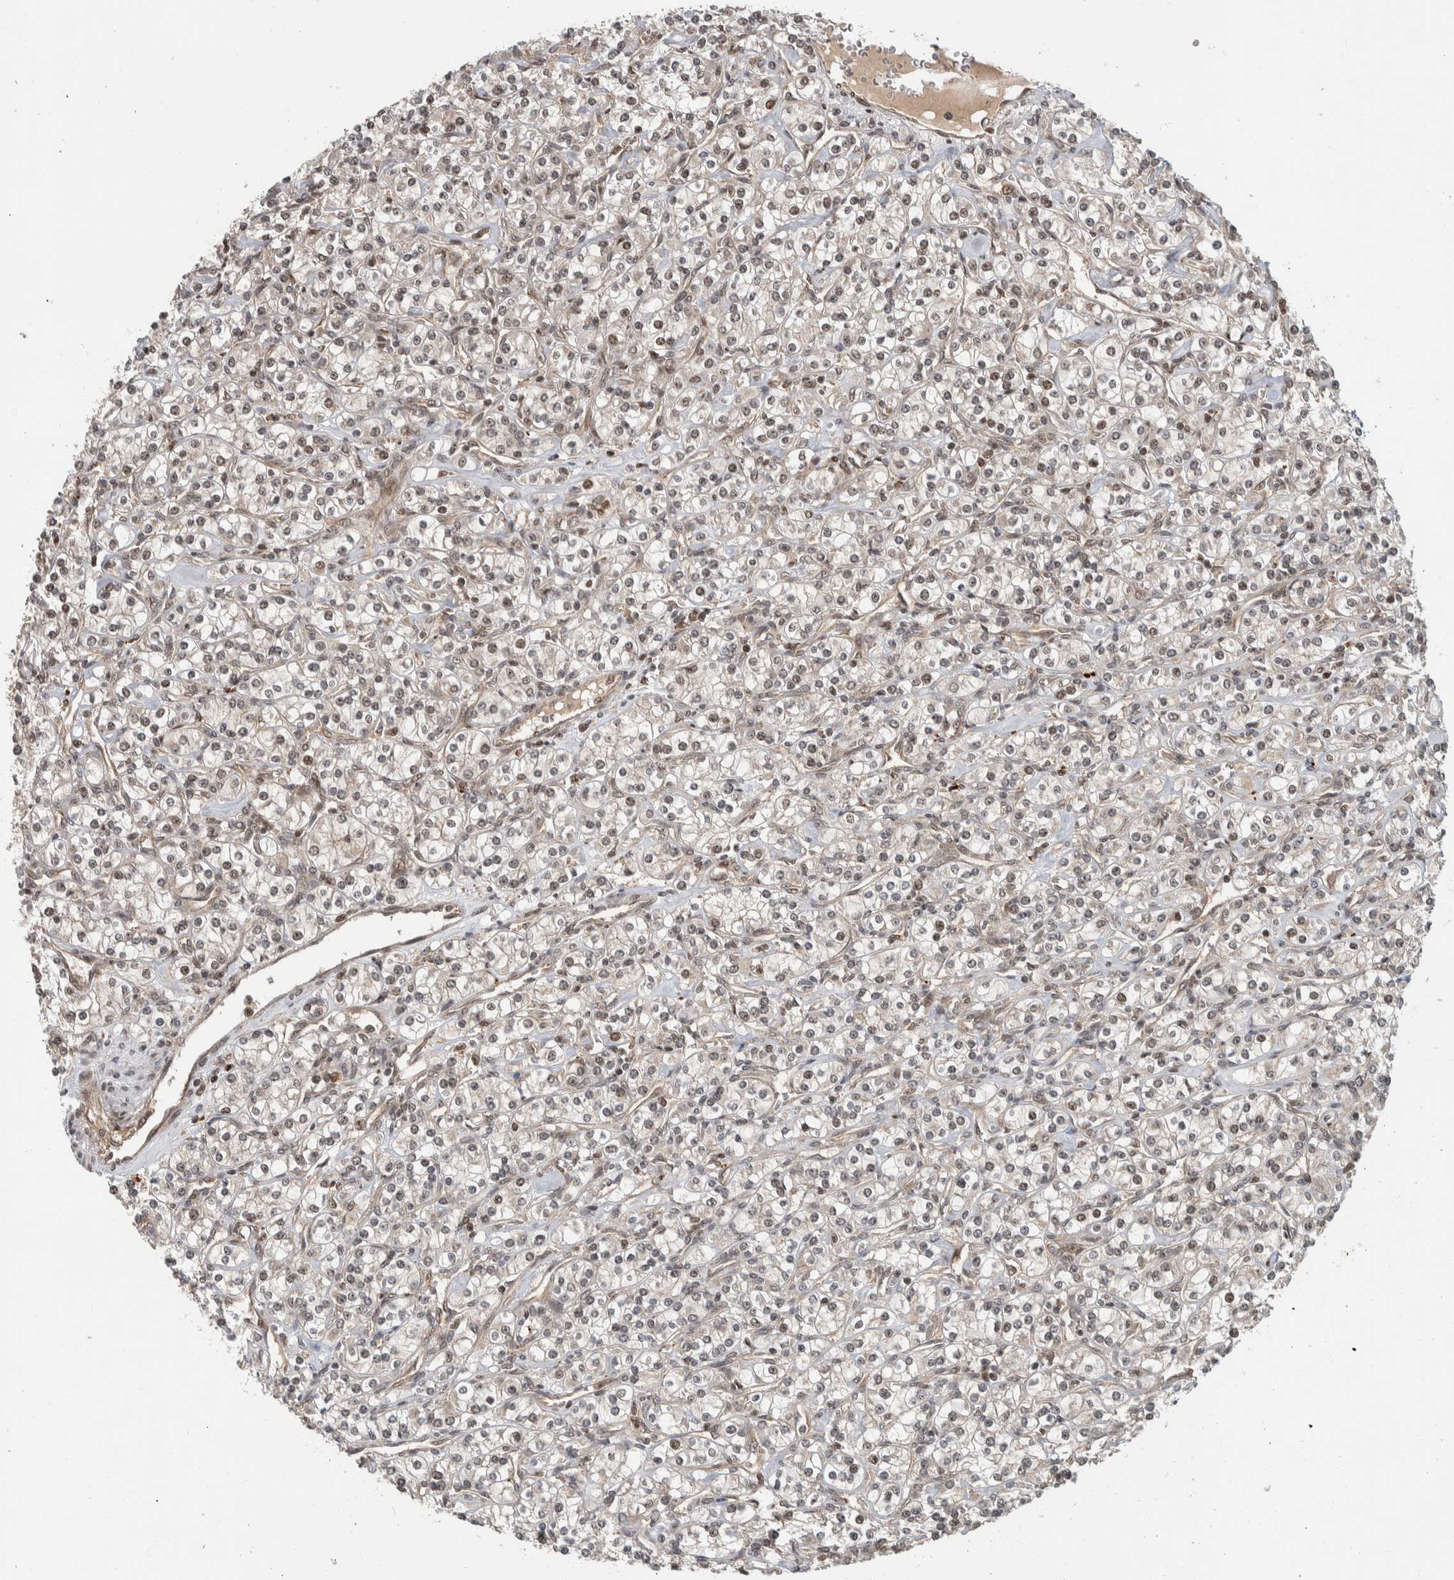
{"staining": {"intensity": "weak", "quantity": "<25%", "location": "nuclear"}, "tissue": "renal cancer", "cell_type": "Tumor cells", "image_type": "cancer", "snomed": [{"axis": "morphology", "description": "Adenocarcinoma, NOS"}, {"axis": "topography", "description": "Kidney"}], "caption": "IHC image of human renal adenocarcinoma stained for a protein (brown), which displays no expression in tumor cells.", "gene": "RPS6KA4", "patient": {"sex": "male", "age": 77}}